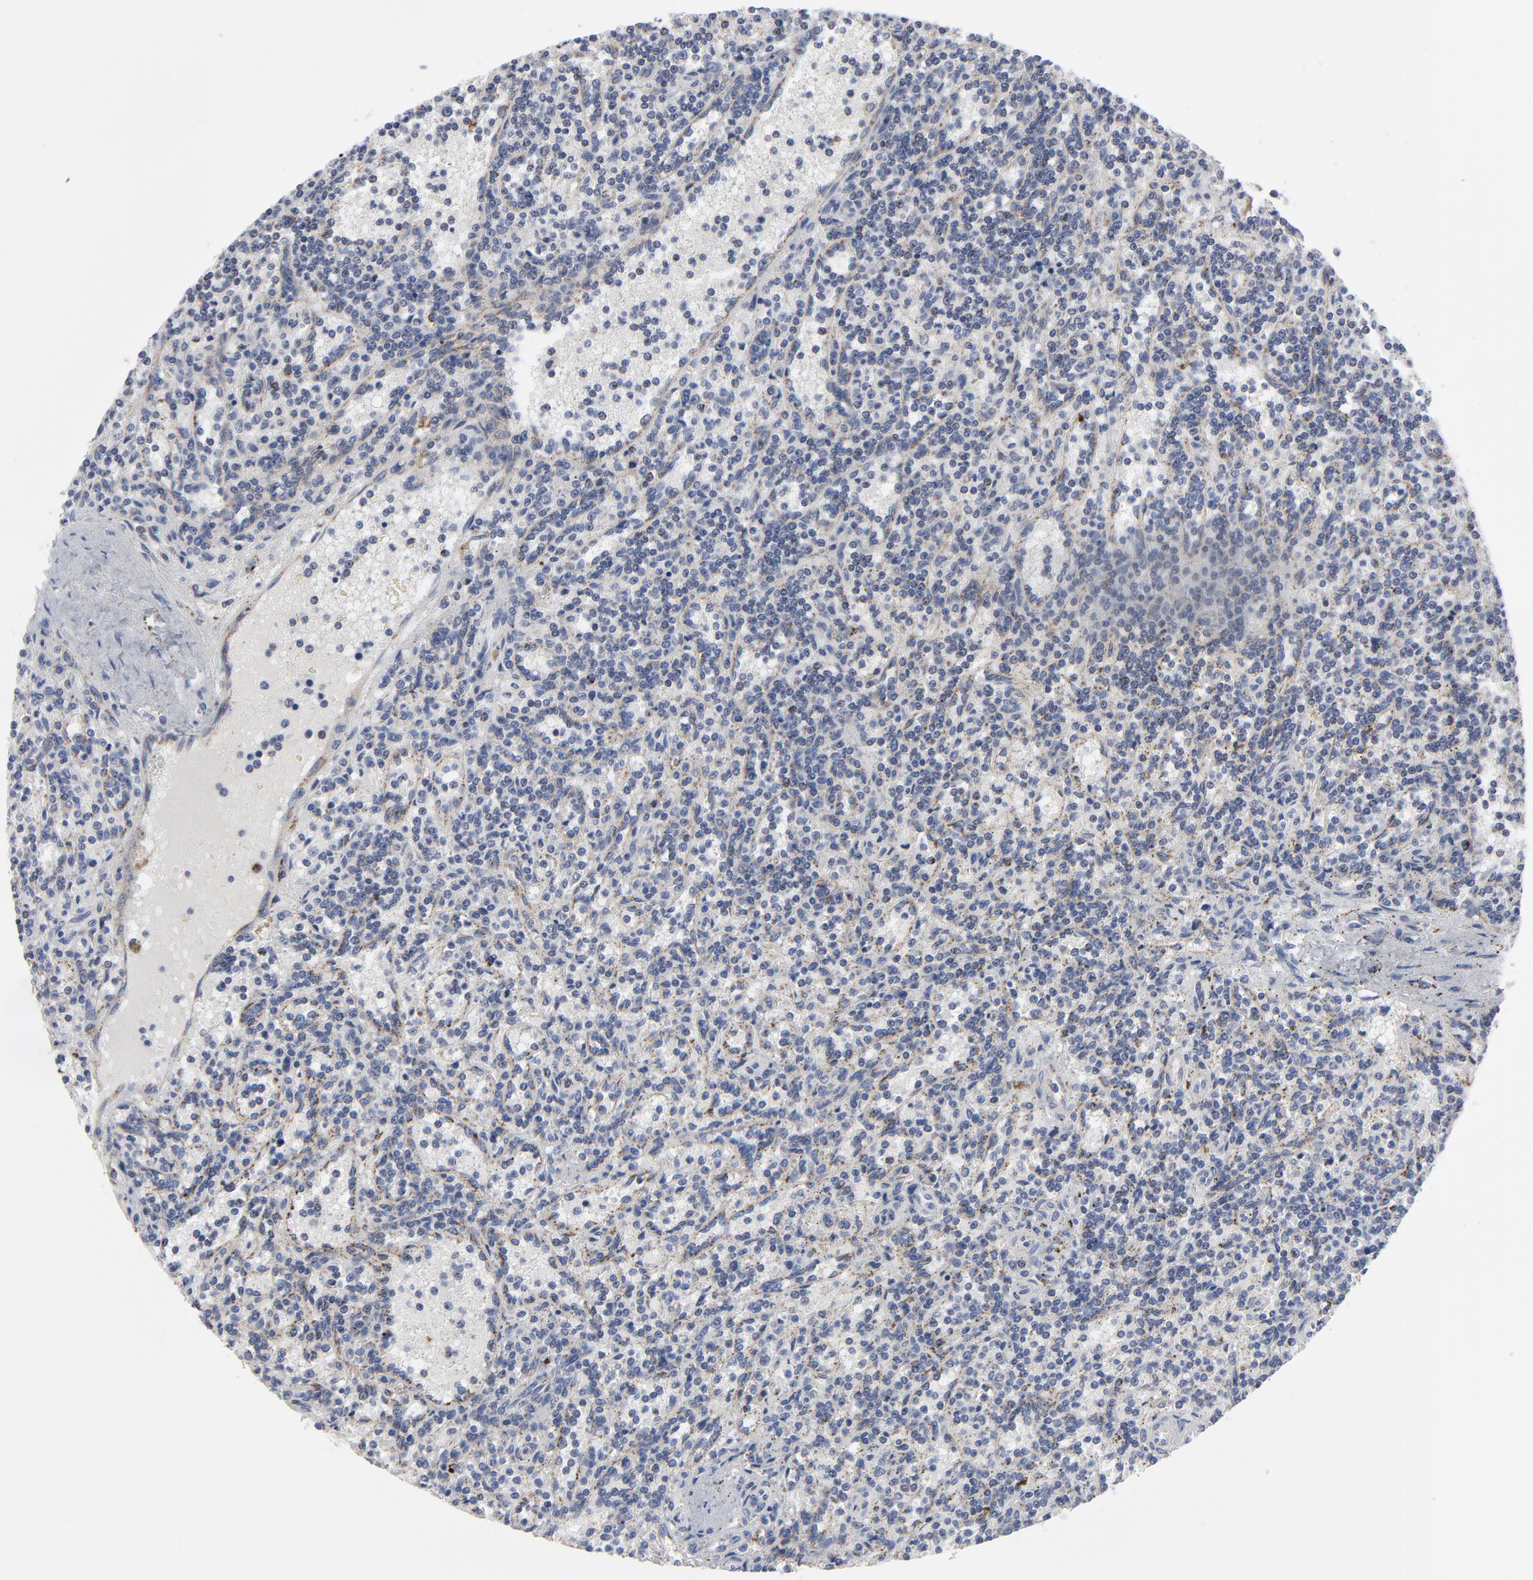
{"staining": {"intensity": "negative", "quantity": "none", "location": "none"}, "tissue": "lymphoma", "cell_type": "Tumor cells", "image_type": "cancer", "snomed": [{"axis": "morphology", "description": "Malignant lymphoma, non-Hodgkin's type, Low grade"}, {"axis": "topography", "description": "Spleen"}], "caption": "A high-resolution photomicrograph shows immunohistochemistry staining of low-grade malignant lymphoma, non-Hodgkin's type, which exhibits no significant staining in tumor cells. (Brightfield microscopy of DAB (3,3'-diaminobenzidine) immunohistochemistry (IHC) at high magnification).", "gene": "TXNRD2", "patient": {"sex": "male", "age": 73}}